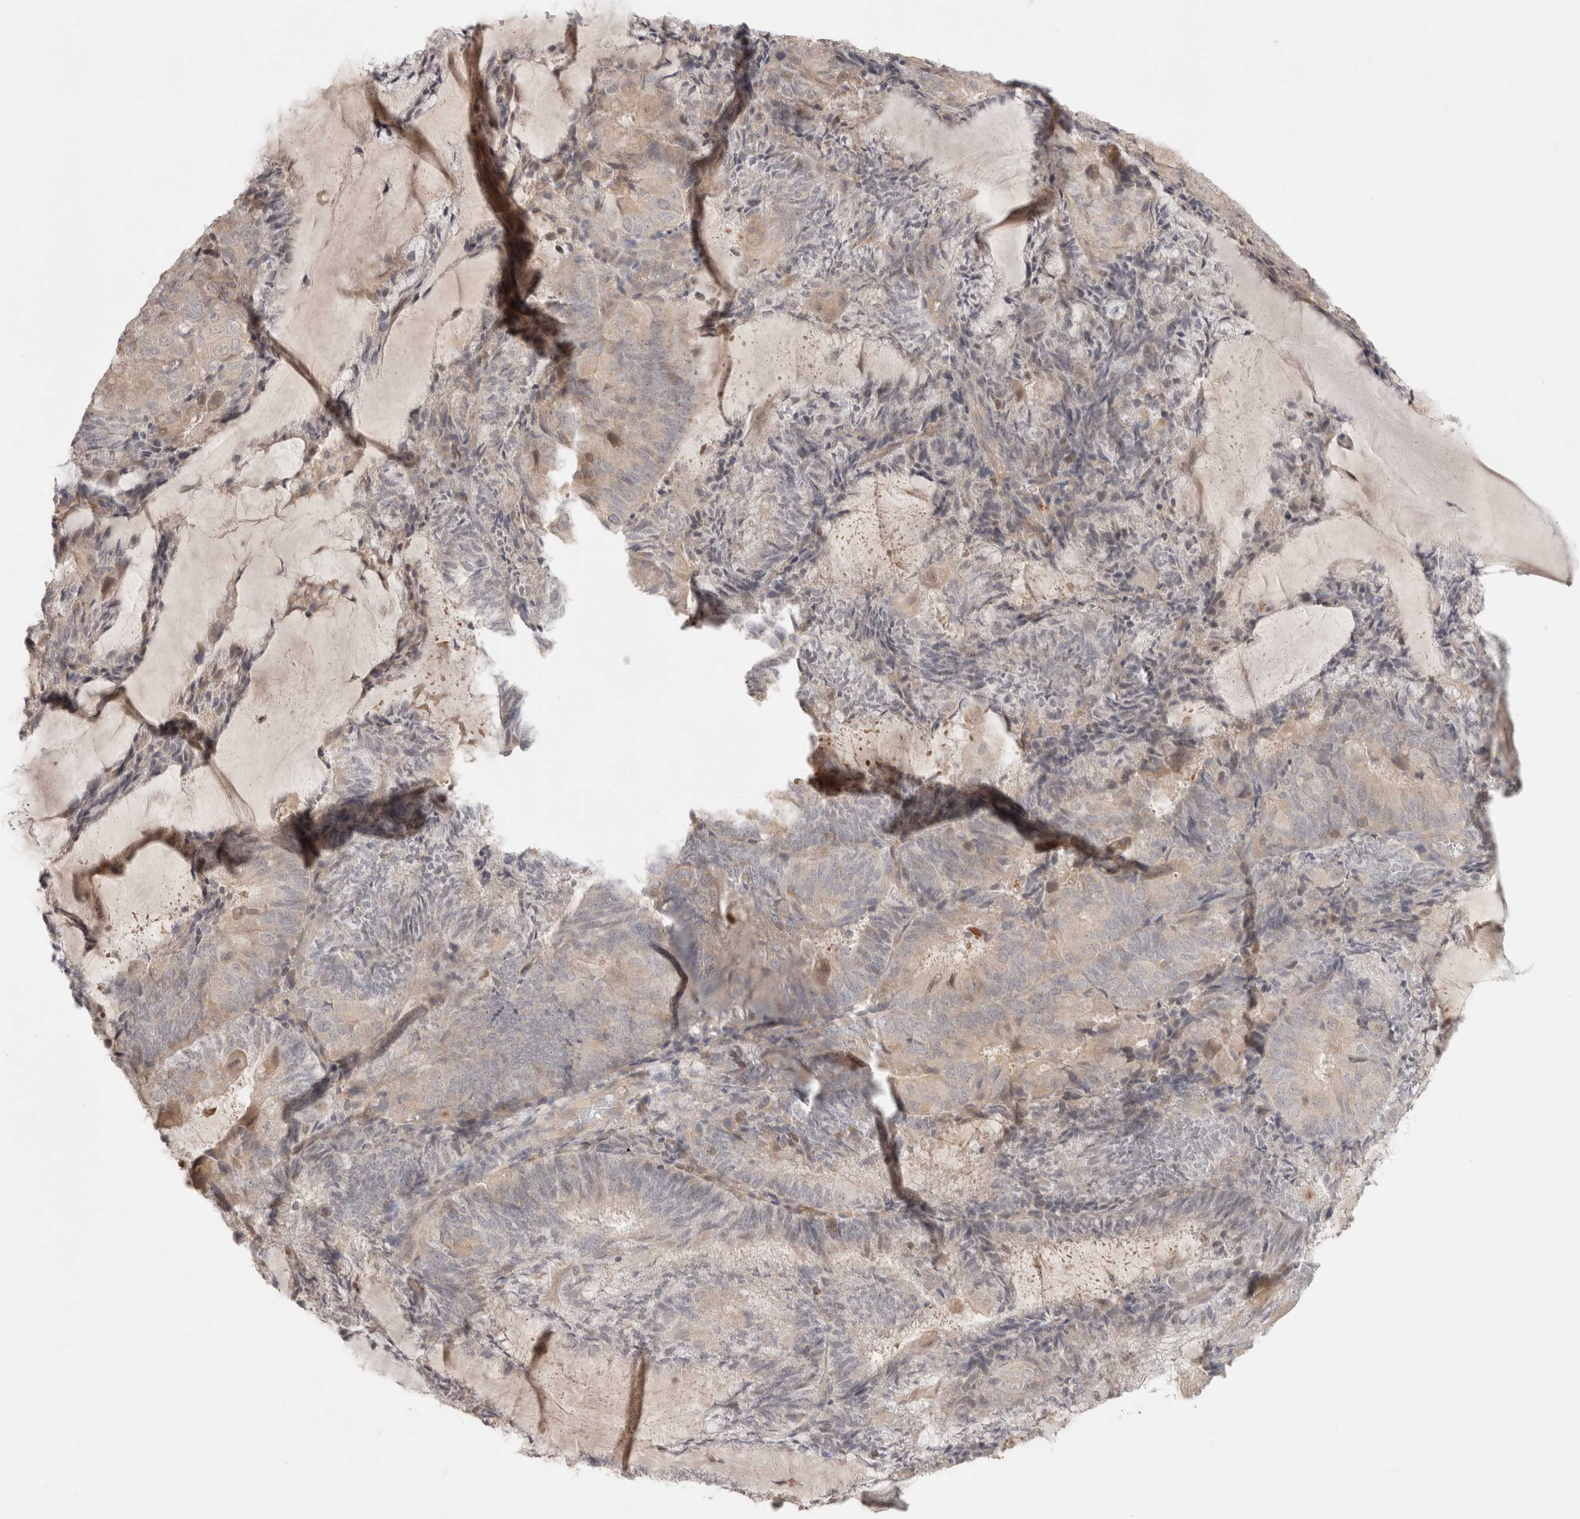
{"staining": {"intensity": "negative", "quantity": "none", "location": "none"}, "tissue": "endometrial cancer", "cell_type": "Tumor cells", "image_type": "cancer", "snomed": [{"axis": "morphology", "description": "Adenocarcinoma, NOS"}, {"axis": "topography", "description": "Endometrium"}], "caption": "The immunohistochemistry micrograph has no significant positivity in tumor cells of endometrial cancer tissue.", "gene": "HSPG2", "patient": {"sex": "female", "age": 81}}